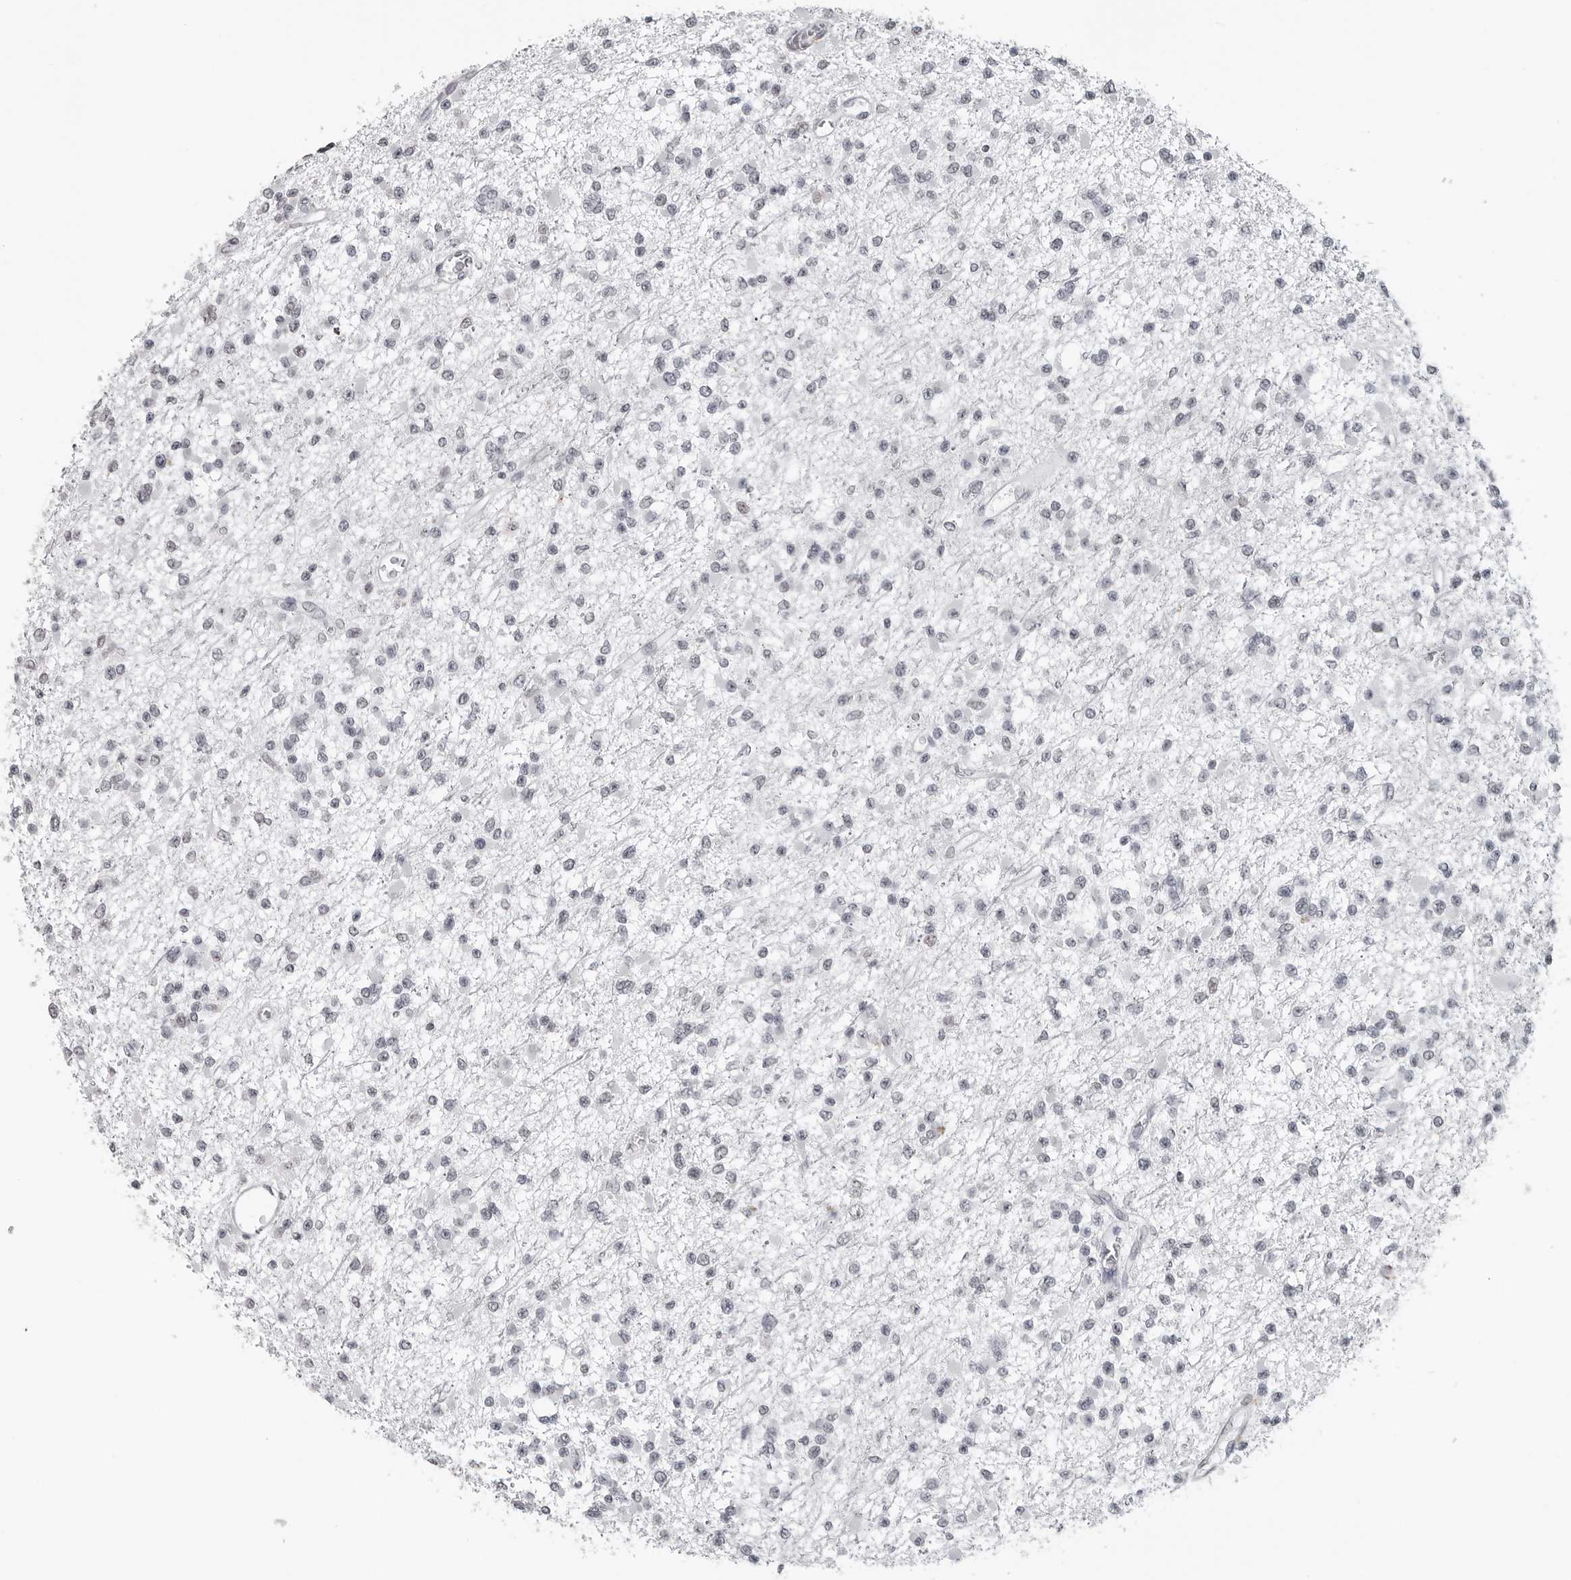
{"staining": {"intensity": "negative", "quantity": "none", "location": "none"}, "tissue": "glioma", "cell_type": "Tumor cells", "image_type": "cancer", "snomed": [{"axis": "morphology", "description": "Glioma, malignant, Low grade"}, {"axis": "topography", "description": "Brain"}], "caption": "This histopathology image is of glioma stained with immunohistochemistry to label a protein in brown with the nuclei are counter-stained blue. There is no expression in tumor cells. Nuclei are stained in blue.", "gene": "DDX54", "patient": {"sex": "female", "age": 22}}